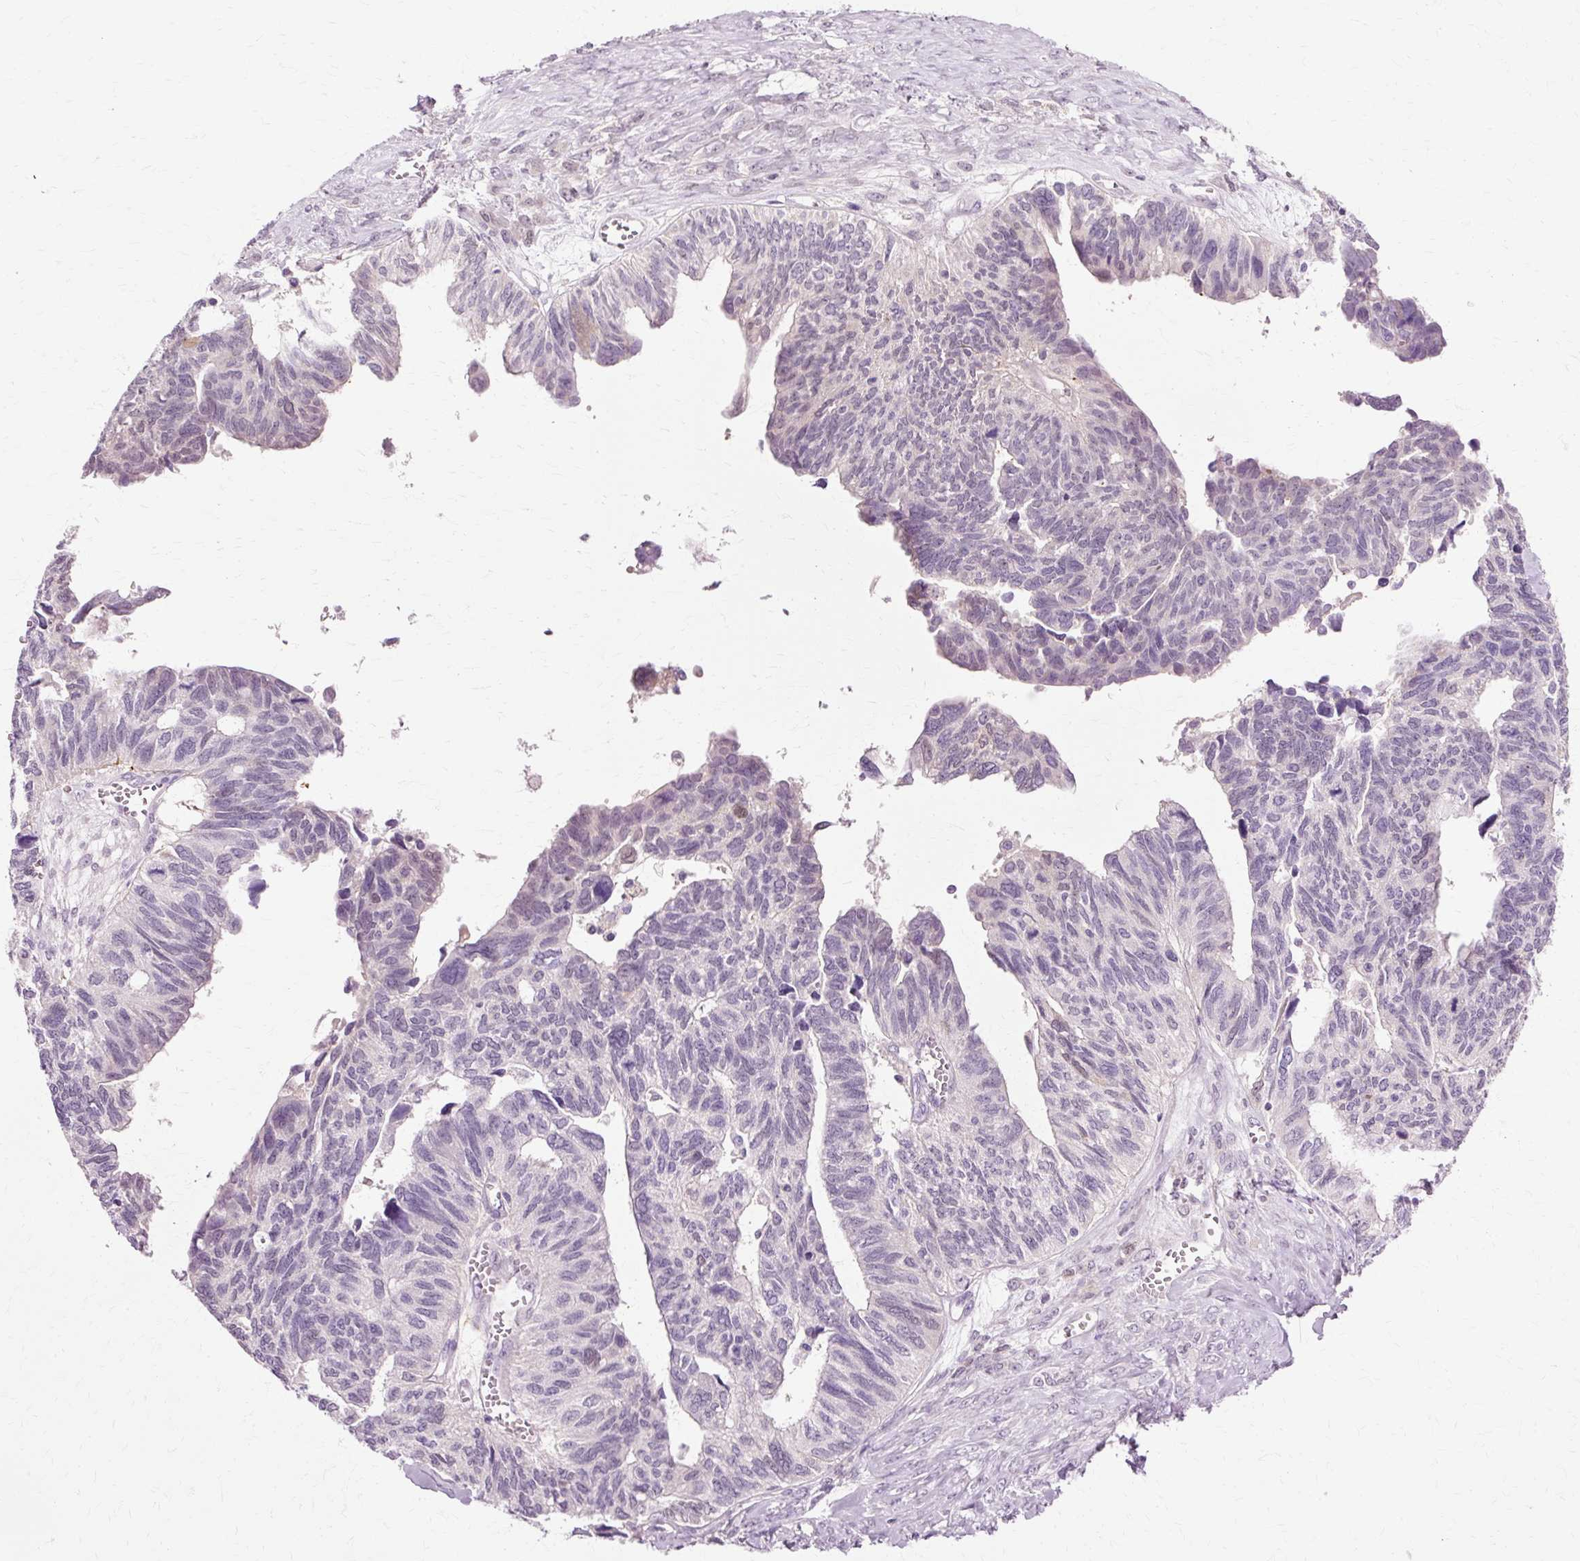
{"staining": {"intensity": "weak", "quantity": "<25%", "location": "nuclear"}, "tissue": "ovarian cancer", "cell_type": "Tumor cells", "image_type": "cancer", "snomed": [{"axis": "morphology", "description": "Cystadenocarcinoma, serous, NOS"}, {"axis": "topography", "description": "Ovary"}], "caption": "DAB (3,3'-diaminobenzidine) immunohistochemical staining of serous cystadenocarcinoma (ovarian) shows no significant expression in tumor cells.", "gene": "VN1R2", "patient": {"sex": "female", "age": 79}}